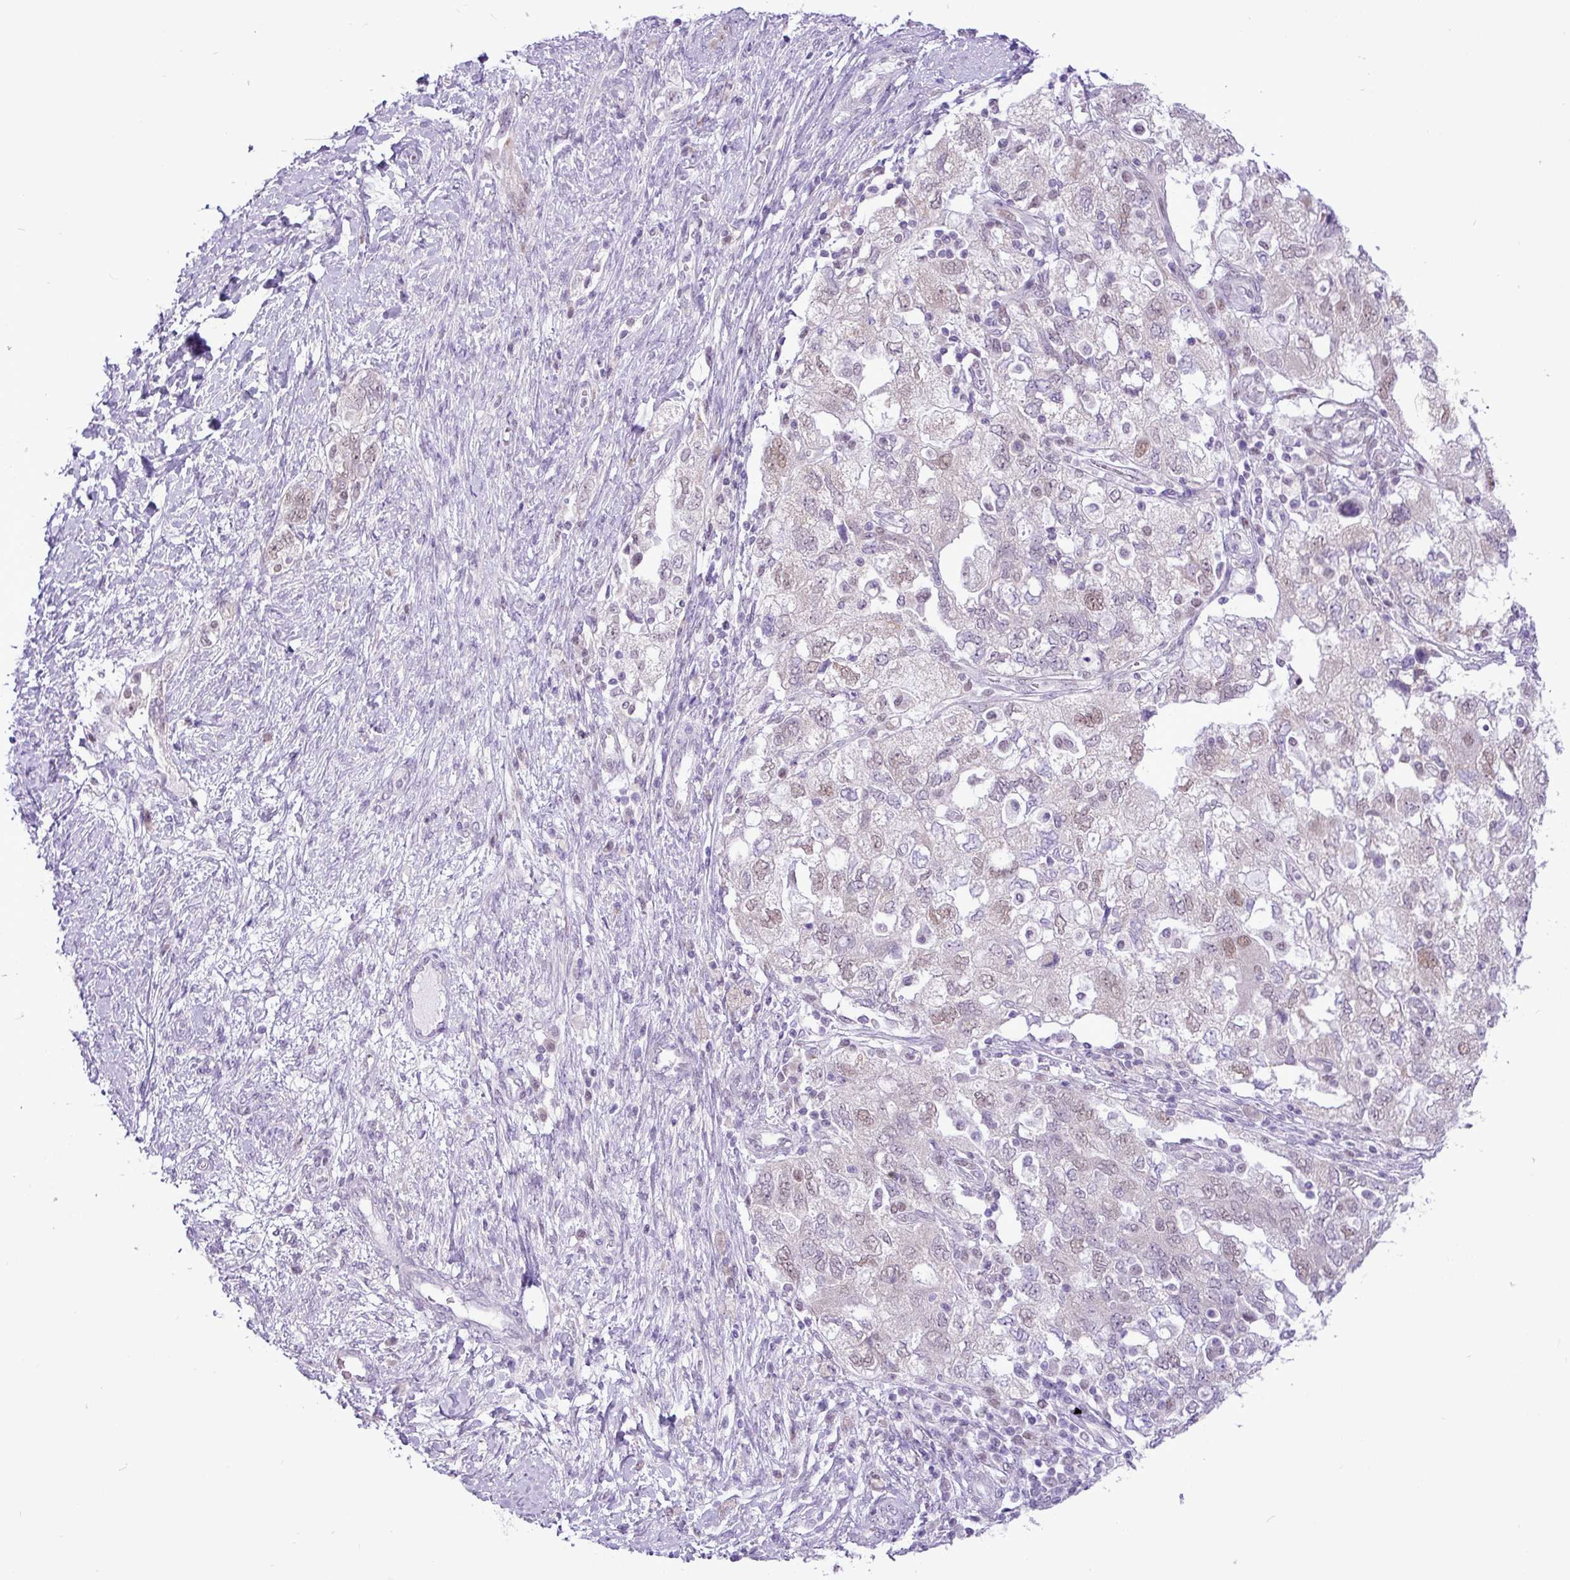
{"staining": {"intensity": "weak", "quantity": "<25%", "location": "nuclear"}, "tissue": "ovarian cancer", "cell_type": "Tumor cells", "image_type": "cancer", "snomed": [{"axis": "morphology", "description": "Carcinoma, NOS"}, {"axis": "morphology", "description": "Cystadenocarcinoma, serous, NOS"}, {"axis": "topography", "description": "Ovary"}], "caption": "DAB immunohistochemical staining of human ovarian carcinoma exhibits no significant positivity in tumor cells.", "gene": "ELOA2", "patient": {"sex": "female", "age": 69}}